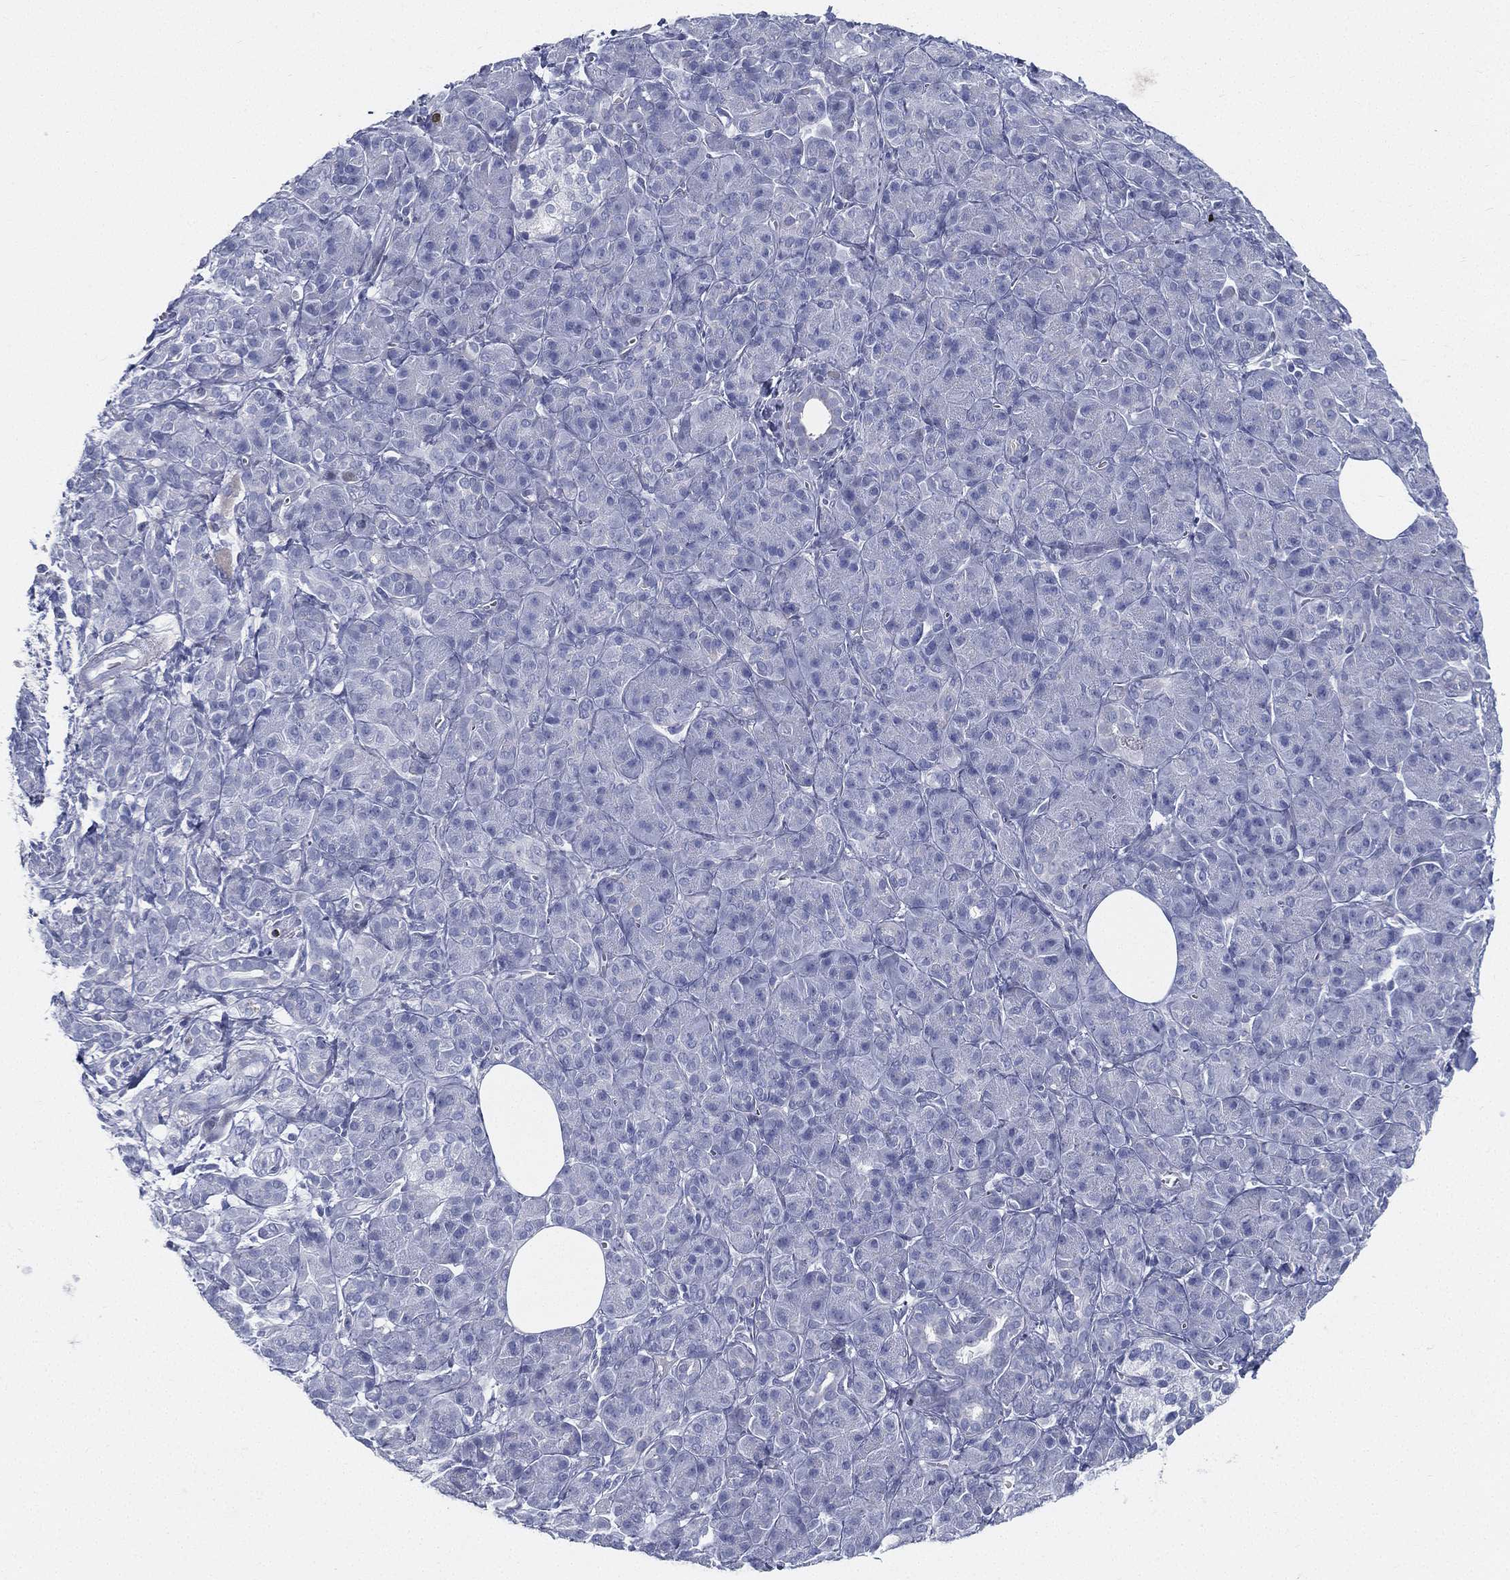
{"staining": {"intensity": "negative", "quantity": "none", "location": "none"}, "tissue": "pancreatic cancer", "cell_type": "Tumor cells", "image_type": "cancer", "snomed": [{"axis": "morphology", "description": "Adenocarcinoma, NOS"}, {"axis": "topography", "description": "Pancreas"}], "caption": "Immunohistochemistry micrograph of pancreatic cancer stained for a protein (brown), which reveals no expression in tumor cells.", "gene": "SPPL2C", "patient": {"sex": "male", "age": 61}}